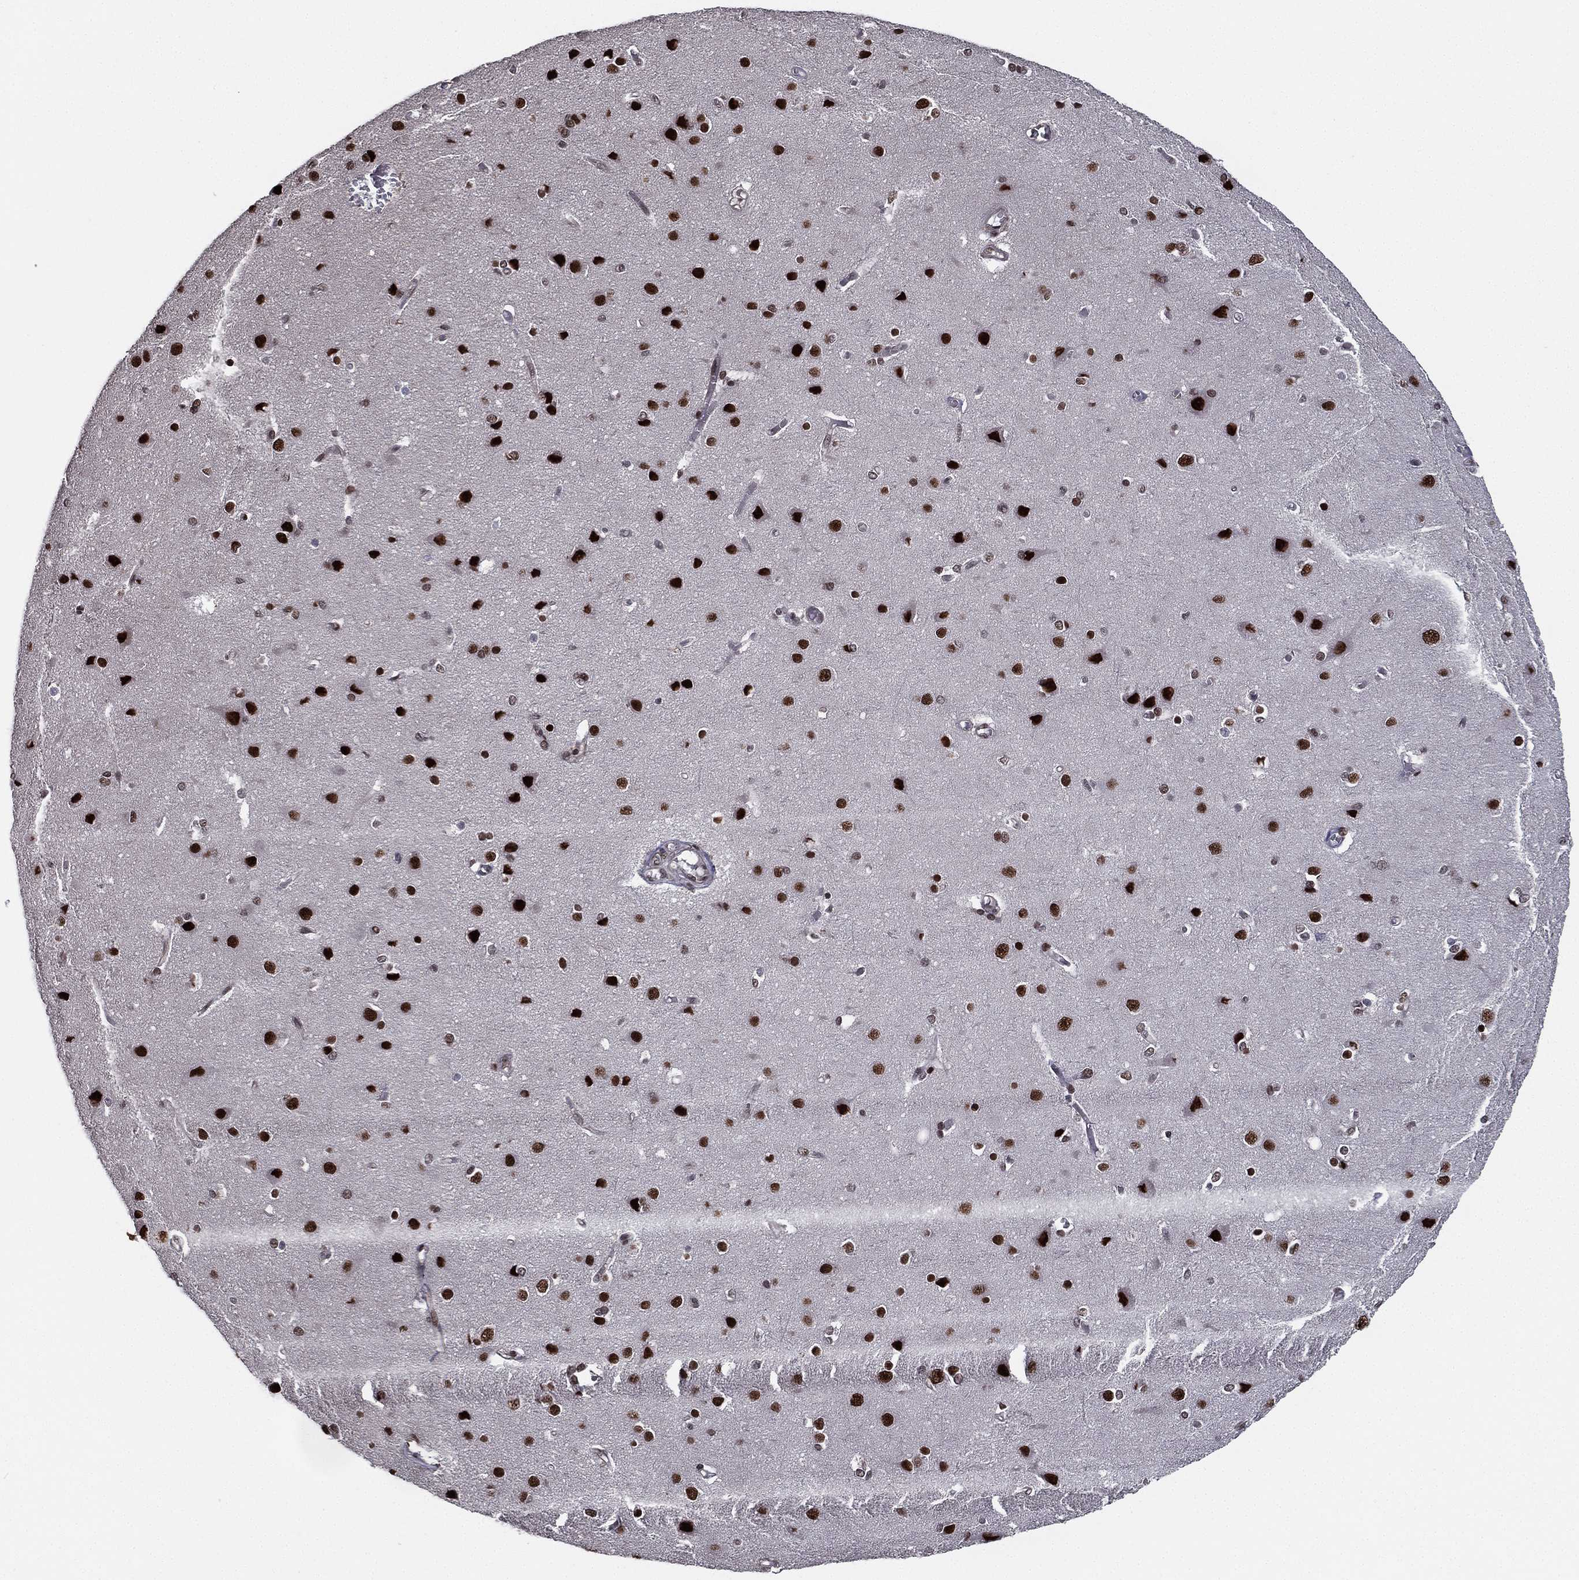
{"staining": {"intensity": "negative", "quantity": "none", "location": "none"}, "tissue": "cerebral cortex", "cell_type": "Endothelial cells", "image_type": "normal", "snomed": [{"axis": "morphology", "description": "Normal tissue, NOS"}, {"axis": "topography", "description": "Cerebral cortex"}], "caption": "A histopathology image of cerebral cortex stained for a protein demonstrates no brown staining in endothelial cells. Nuclei are stained in blue.", "gene": "RARB", "patient": {"sex": "male", "age": 37}}